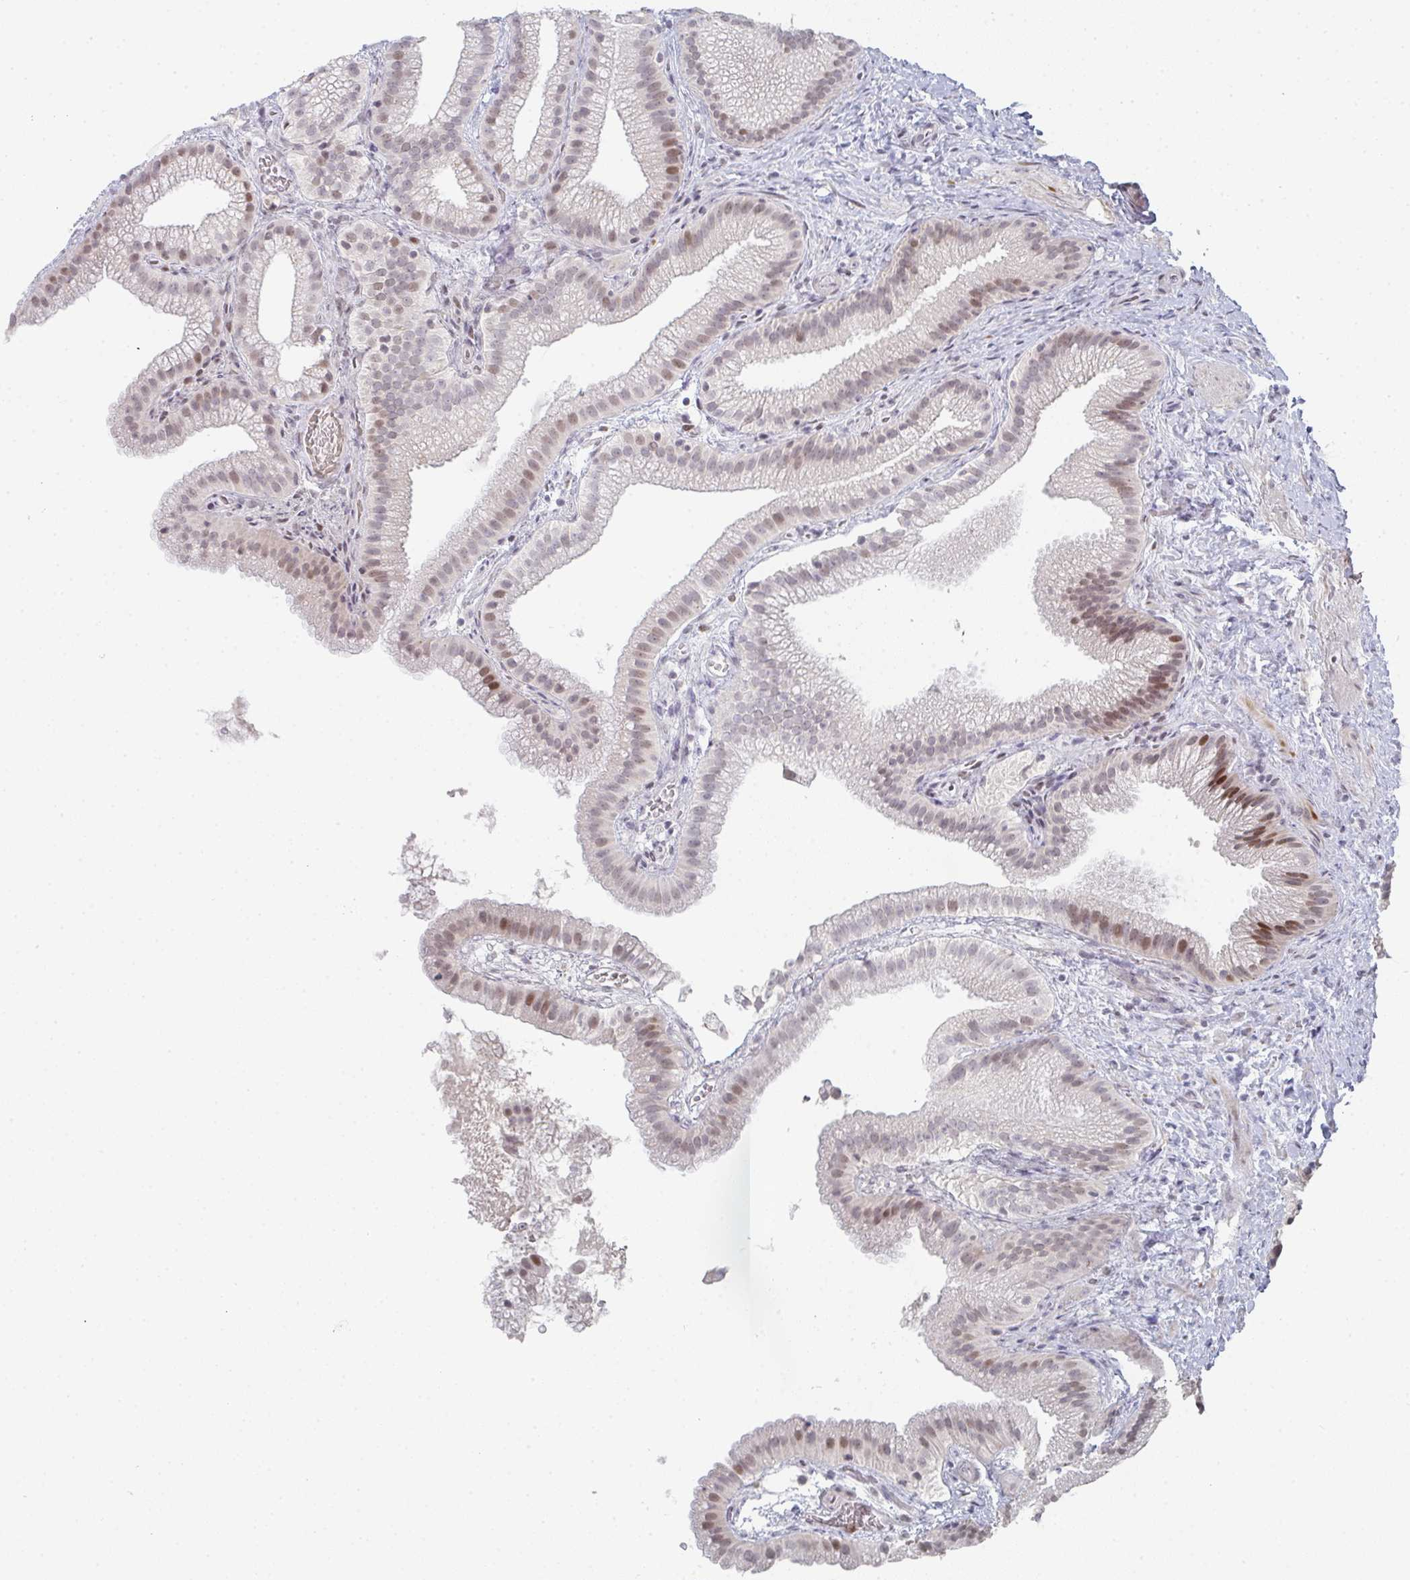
{"staining": {"intensity": "moderate", "quantity": "25%-75%", "location": "nuclear"}, "tissue": "gallbladder", "cell_type": "Glandular cells", "image_type": "normal", "snomed": [{"axis": "morphology", "description": "Normal tissue, NOS"}, {"axis": "topography", "description": "Gallbladder"}], "caption": "This is an image of immunohistochemistry staining of normal gallbladder, which shows moderate staining in the nuclear of glandular cells.", "gene": "LIN54", "patient": {"sex": "female", "age": 63}}